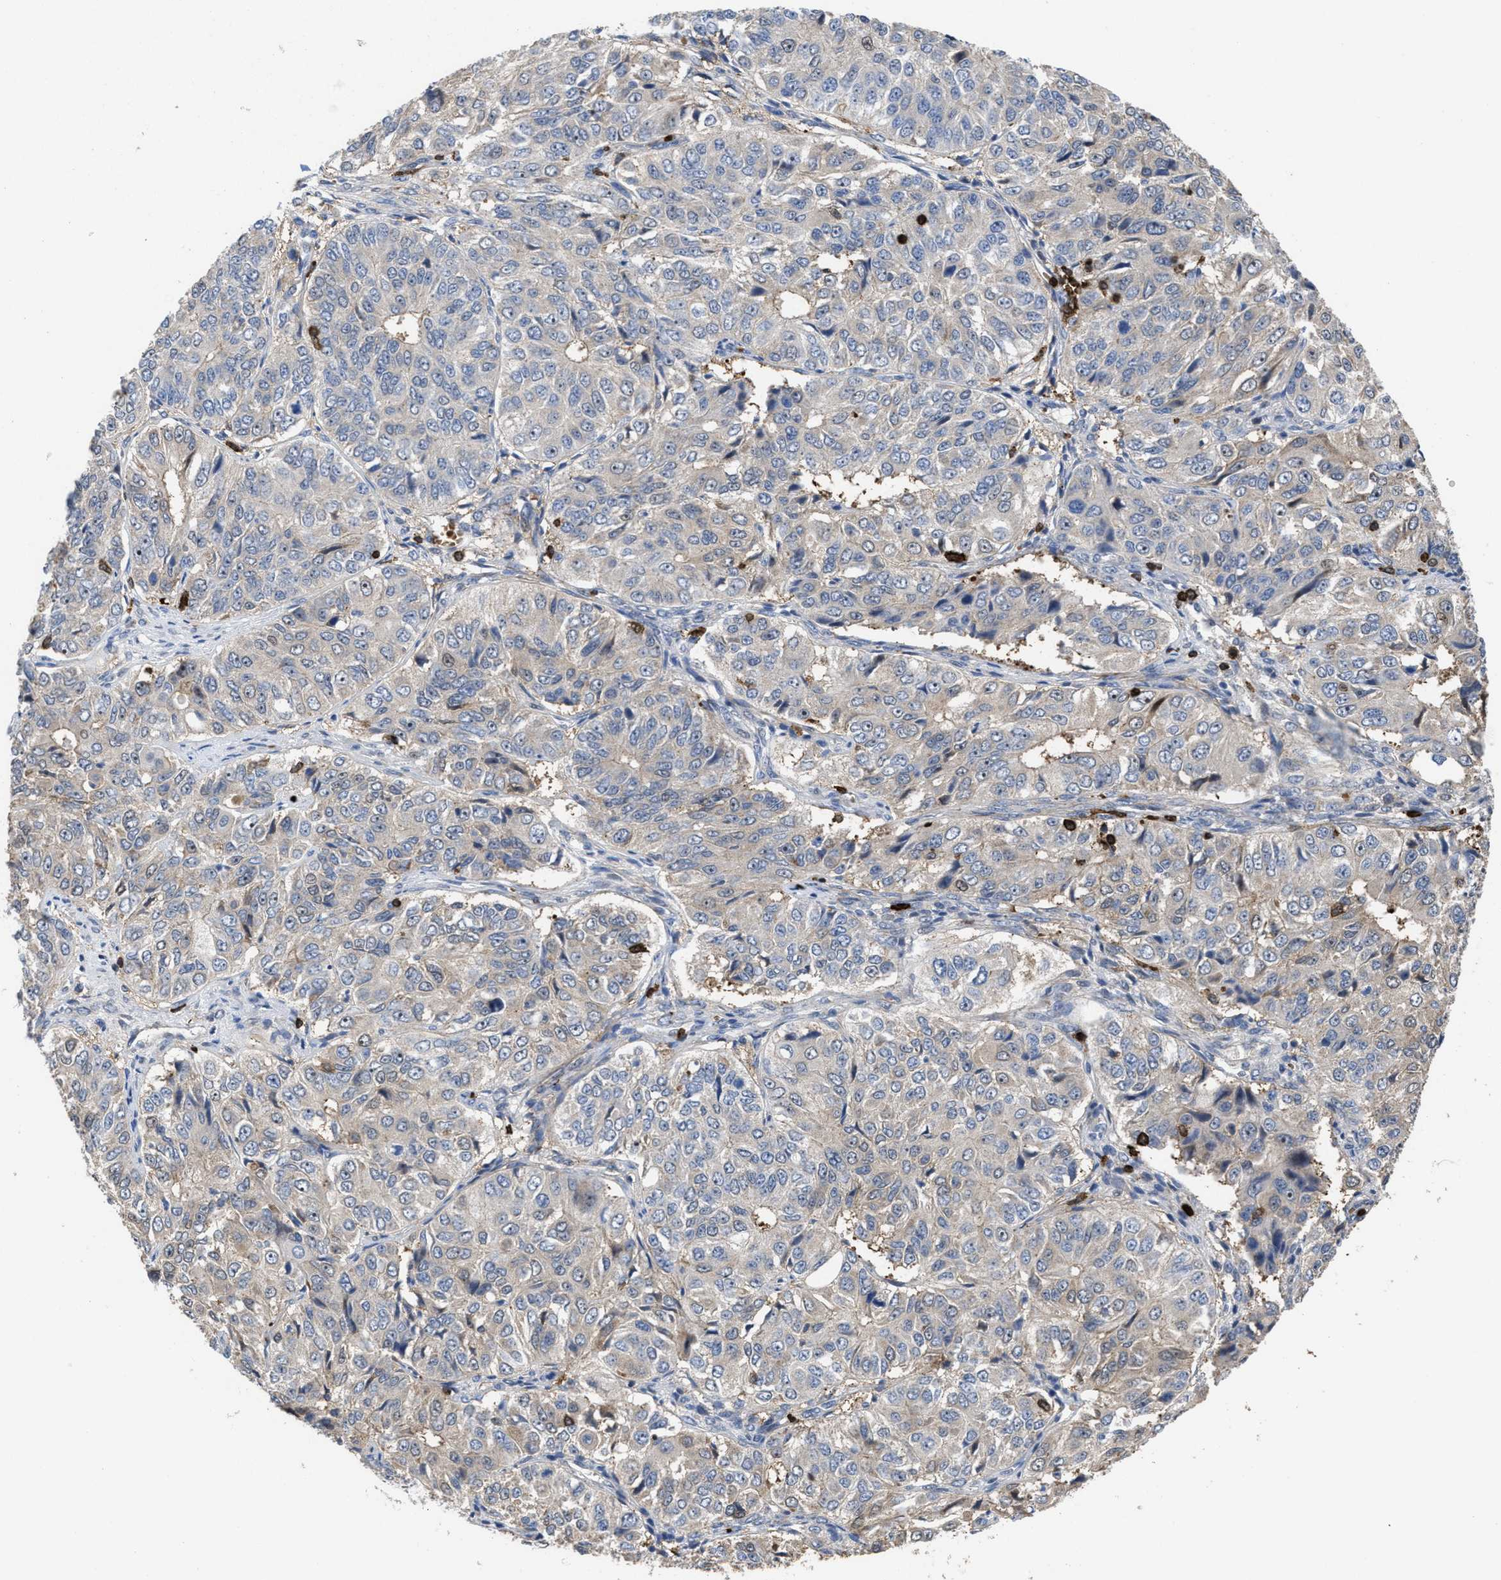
{"staining": {"intensity": "weak", "quantity": "<25%", "location": "cytoplasmic/membranous"}, "tissue": "ovarian cancer", "cell_type": "Tumor cells", "image_type": "cancer", "snomed": [{"axis": "morphology", "description": "Carcinoma, endometroid"}, {"axis": "topography", "description": "Ovary"}], "caption": "The IHC micrograph has no significant expression in tumor cells of ovarian cancer tissue.", "gene": "PTPRE", "patient": {"sex": "female", "age": 51}}